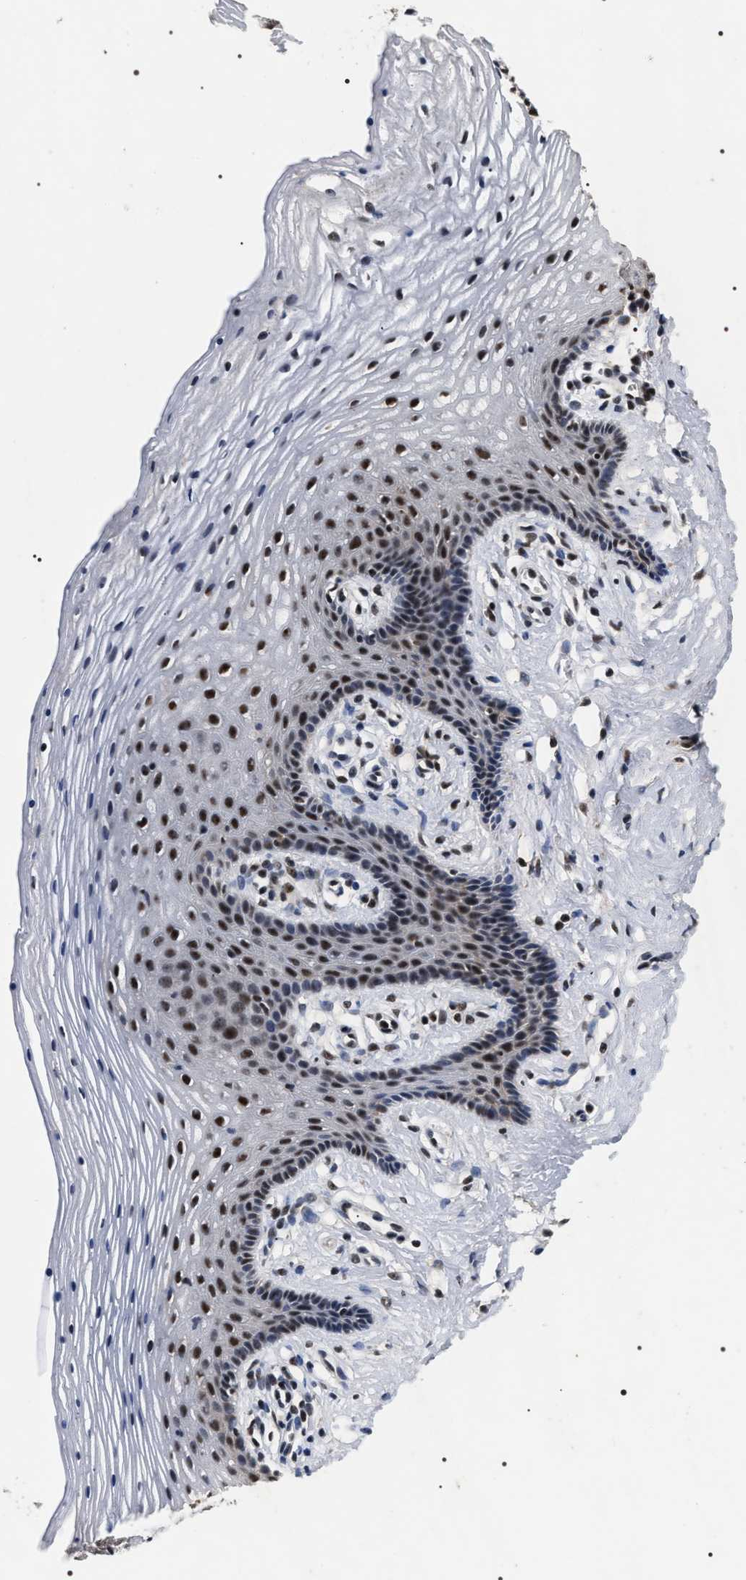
{"staining": {"intensity": "strong", "quantity": "25%-75%", "location": "nuclear"}, "tissue": "vagina", "cell_type": "Squamous epithelial cells", "image_type": "normal", "snomed": [{"axis": "morphology", "description": "Normal tissue, NOS"}, {"axis": "topography", "description": "Vagina"}], "caption": "DAB immunohistochemical staining of unremarkable human vagina reveals strong nuclear protein positivity in approximately 25%-75% of squamous epithelial cells. The protein of interest is shown in brown color, while the nuclei are stained blue.", "gene": "RRP1B", "patient": {"sex": "female", "age": 32}}